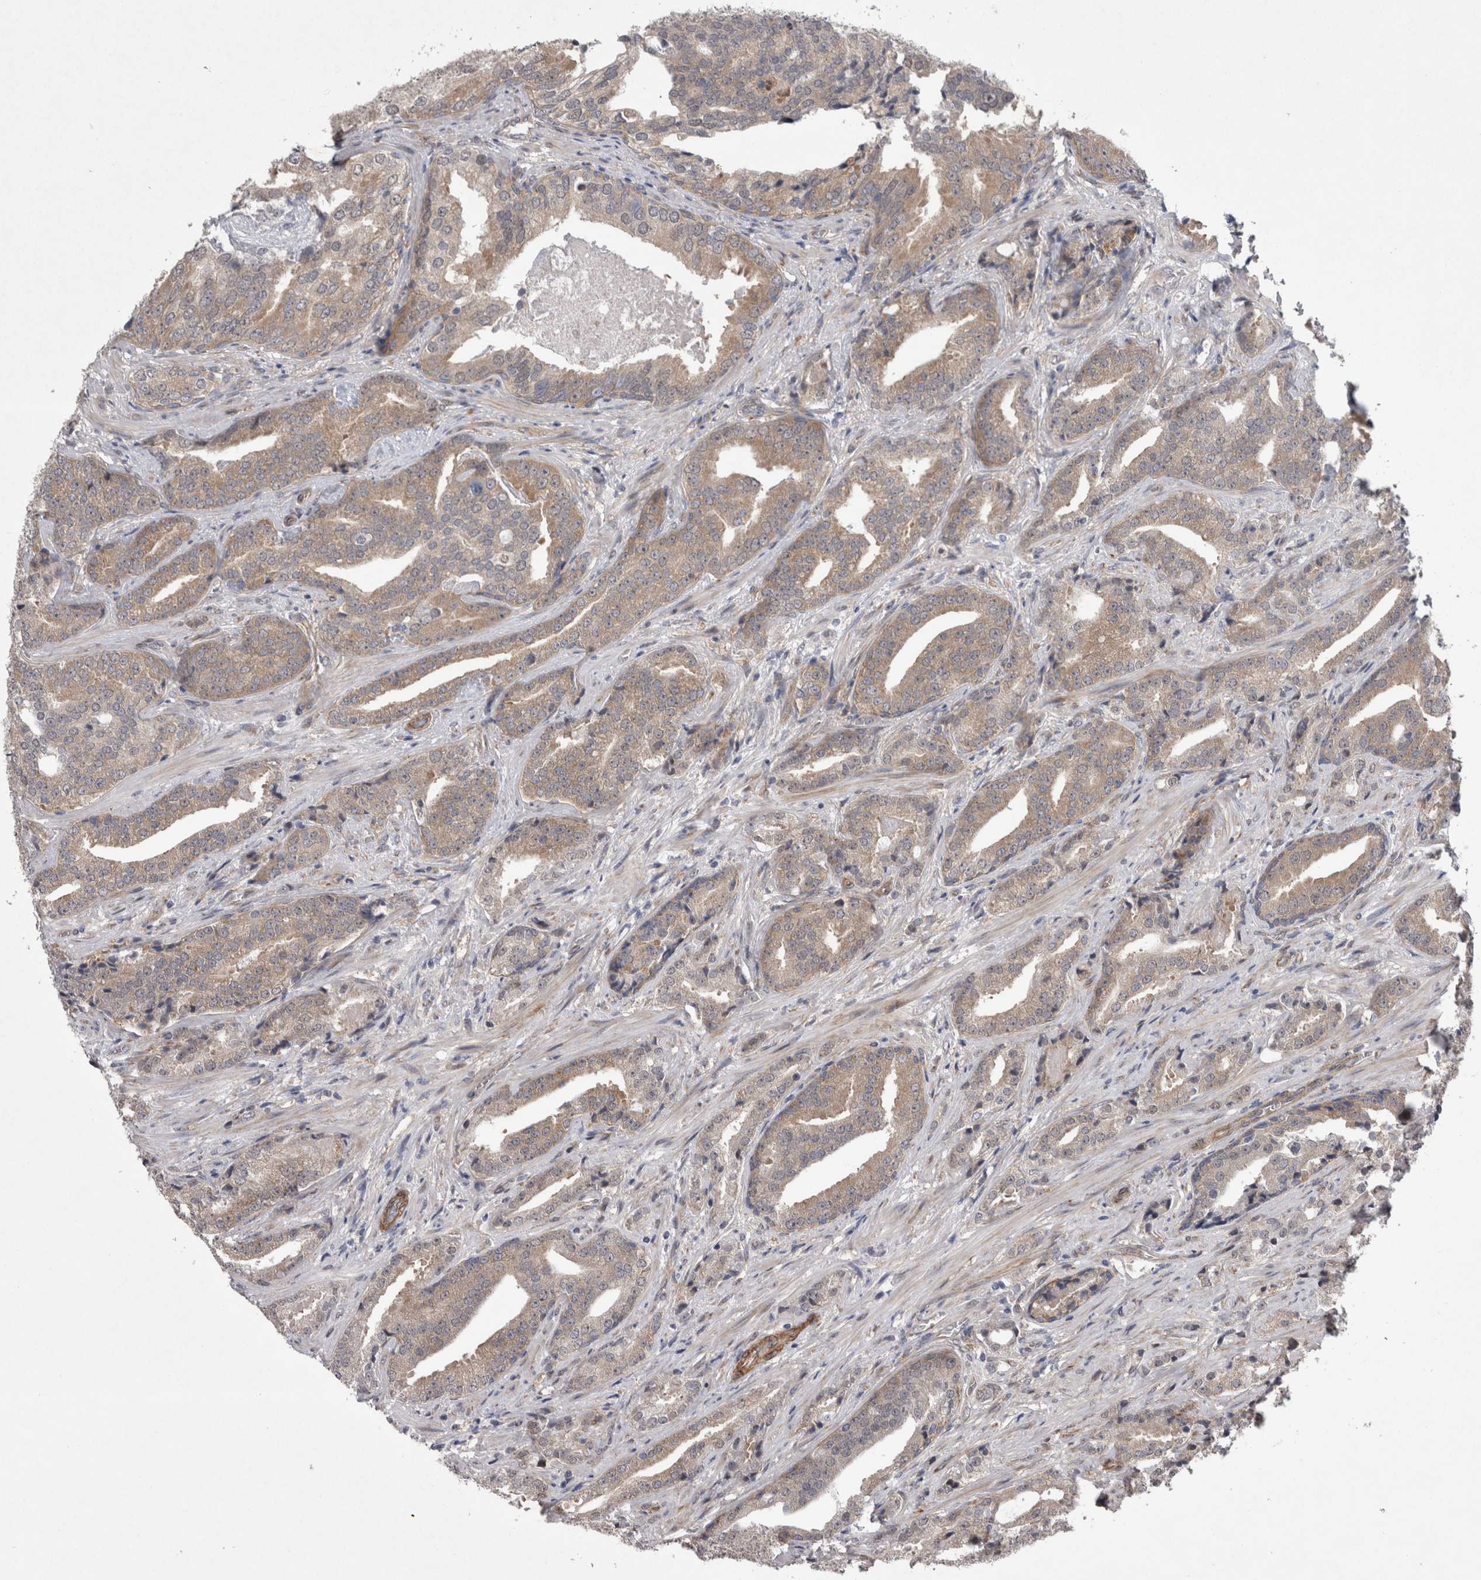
{"staining": {"intensity": "weak", "quantity": ">75%", "location": "cytoplasmic/membranous"}, "tissue": "prostate cancer", "cell_type": "Tumor cells", "image_type": "cancer", "snomed": [{"axis": "morphology", "description": "Adenocarcinoma, Low grade"}, {"axis": "topography", "description": "Prostate"}], "caption": "Protein staining by immunohistochemistry reveals weak cytoplasmic/membranous expression in about >75% of tumor cells in prostate cancer (low-grade adenocarcinoma).", "gene": "DDX6", "patient": {"sex": "male", "age": 67}}